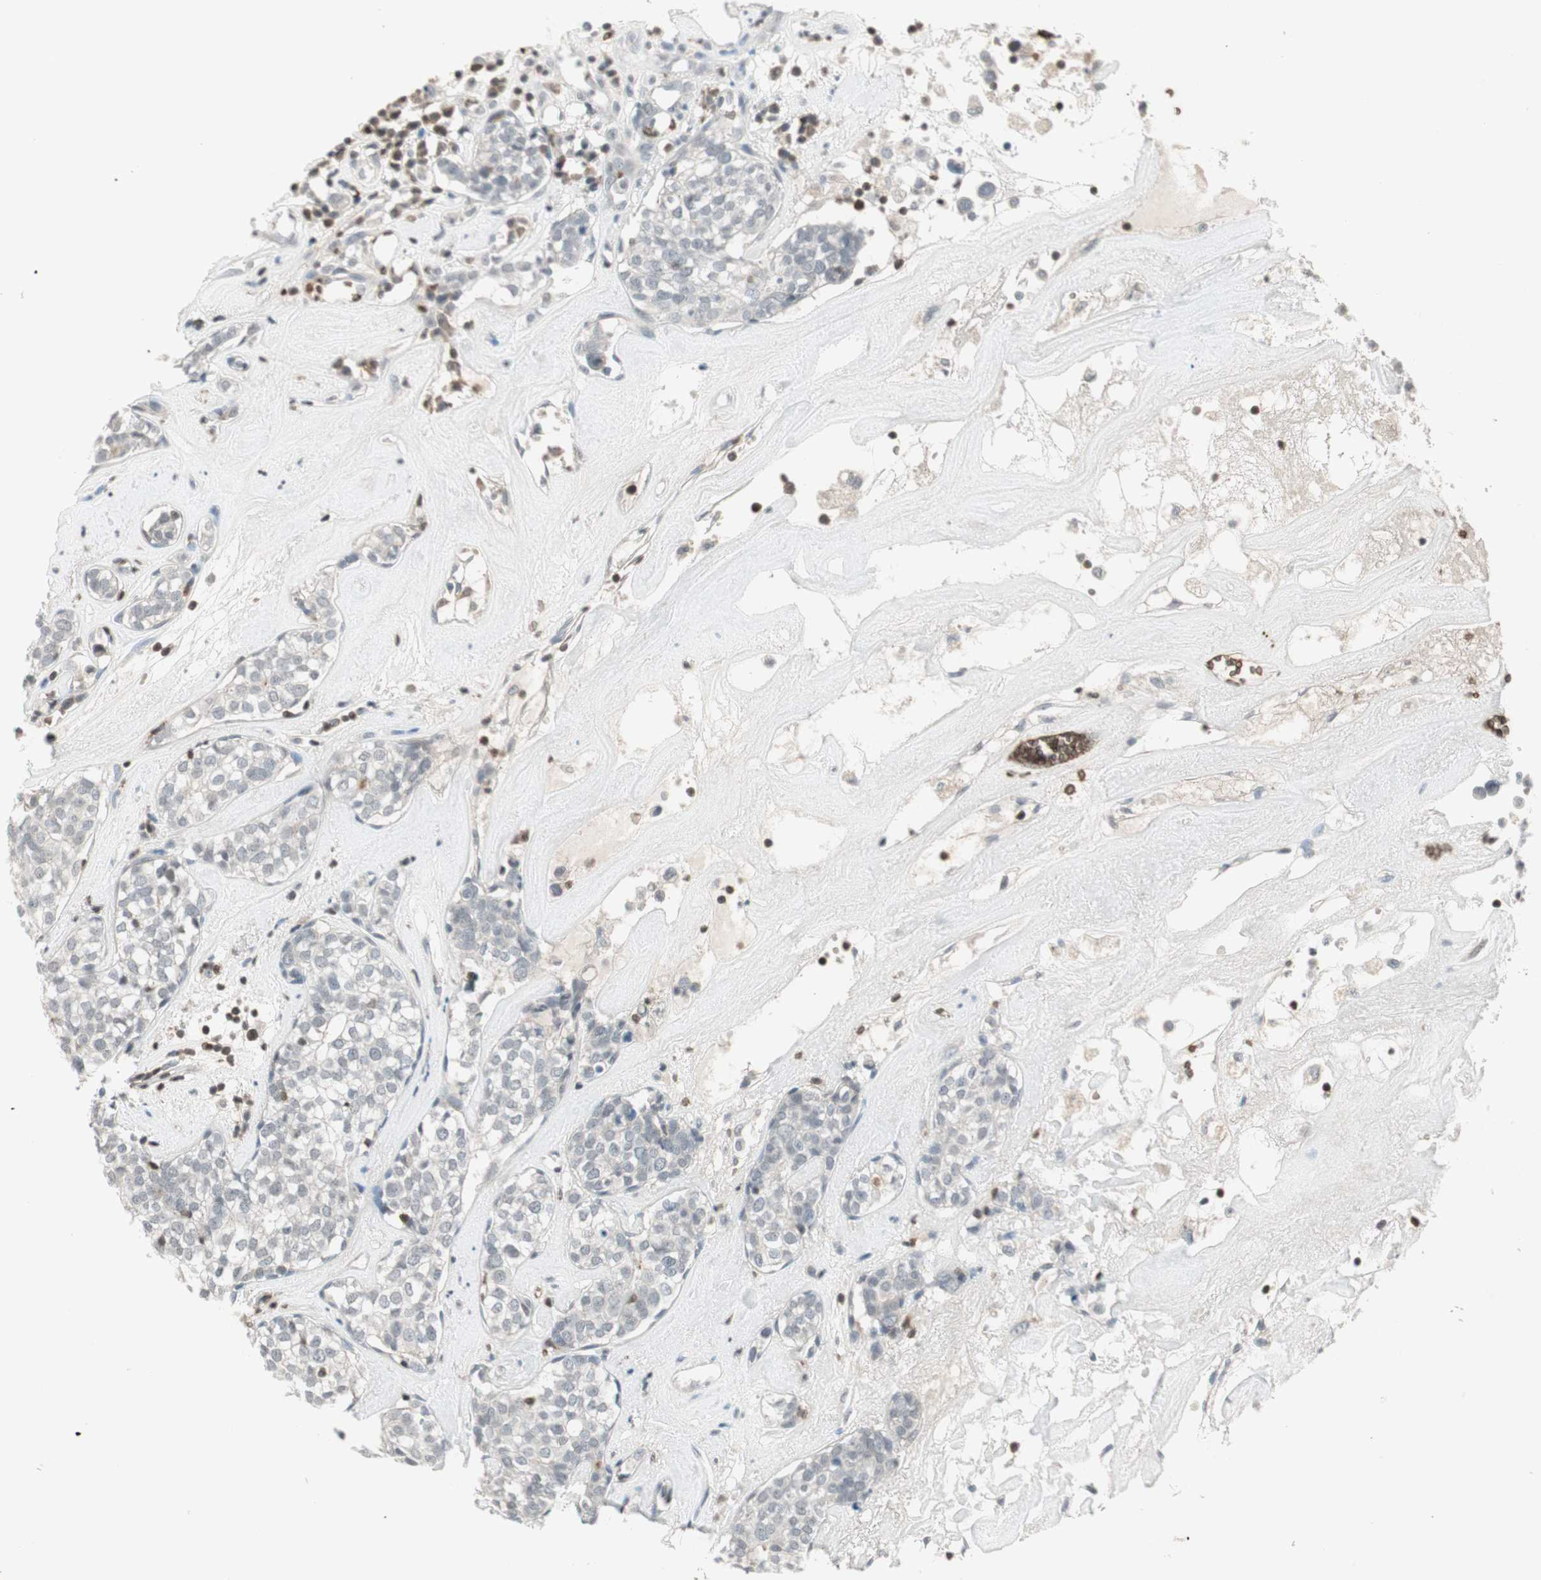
{"staining": {"intensity": "negative", "quantity": "none", "location": "none"}, "tissue": "head and neck cancer", "cell_type": "Tumor cells", "image_type": "cancer", "snomed": [{"axis": "morphology", "description": "Adenocarcinoma, NOS"}, {"axis": "topography", "description": "Salivary gland"}, {"axis": "topography", "description": "Head-Neck"}], "caption": "Tumor cells show no significant protein positivity in head and neck cancer (adenocarcinoma).", "gene": "MAP4K1", "patient": {"sex": "female", "age": 65}}